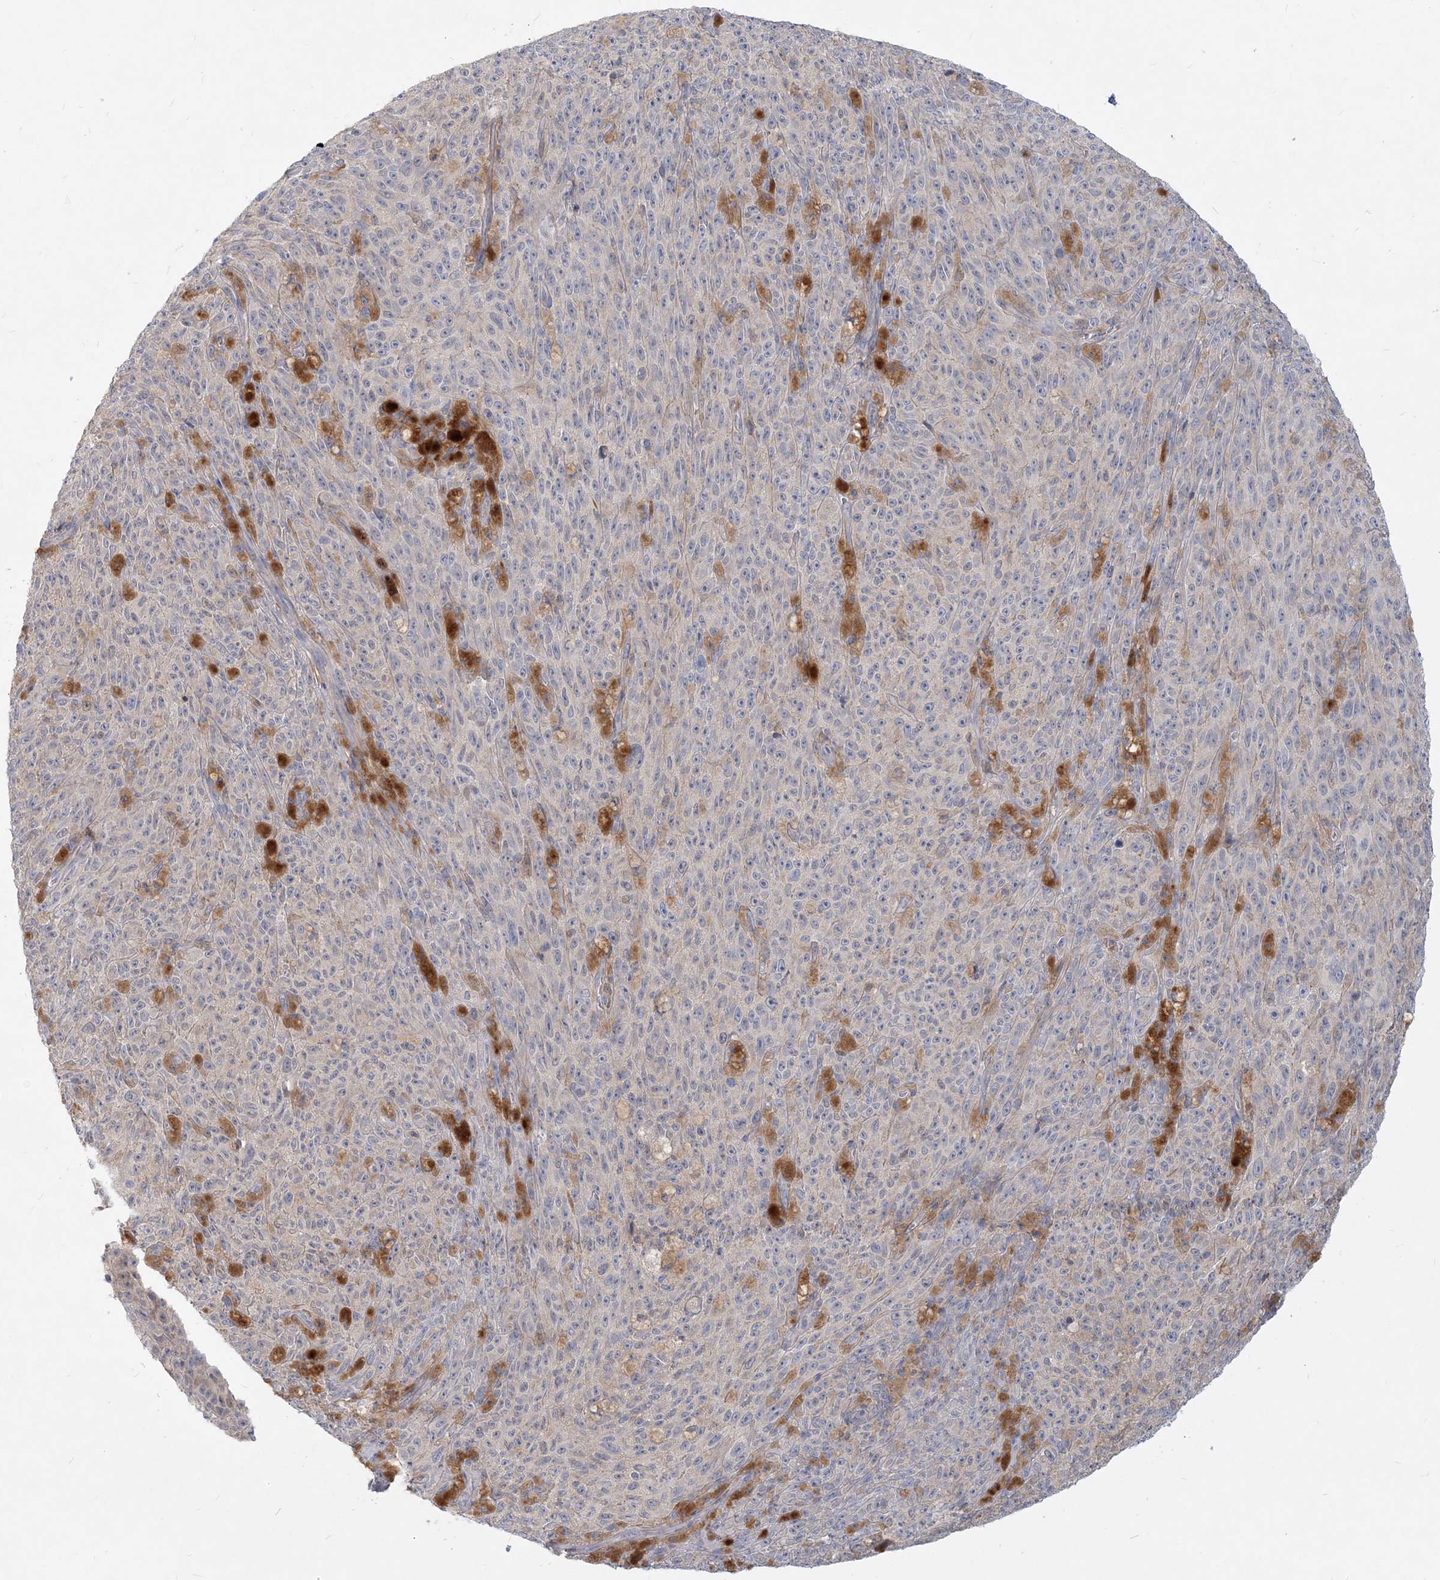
{"staining": {"intensity": "negative", "quantity": "none", "location": "none"}, "tissue": "melanoma", "cell_type": "Tumor cells", "image_type": "cancer", "snomed": [{"axis": "morphology", "description": "Malignant melanoma, NOS"}, {"axis": "topography", "description": "Skin"}], "caption": "High magnification brightfield microscopy of malignant melanoma stained with DAB (3,3'-diaminobenzidine) (brown) and counterstained with hematoxylin (blue): tumor cells show no significant expression. The staining is performed using DAB brown chromogen with nuclei counter-stained in using hematoxylin.", "gene": "GMPPA", "patient": {"sex": "female", "age": 82}}